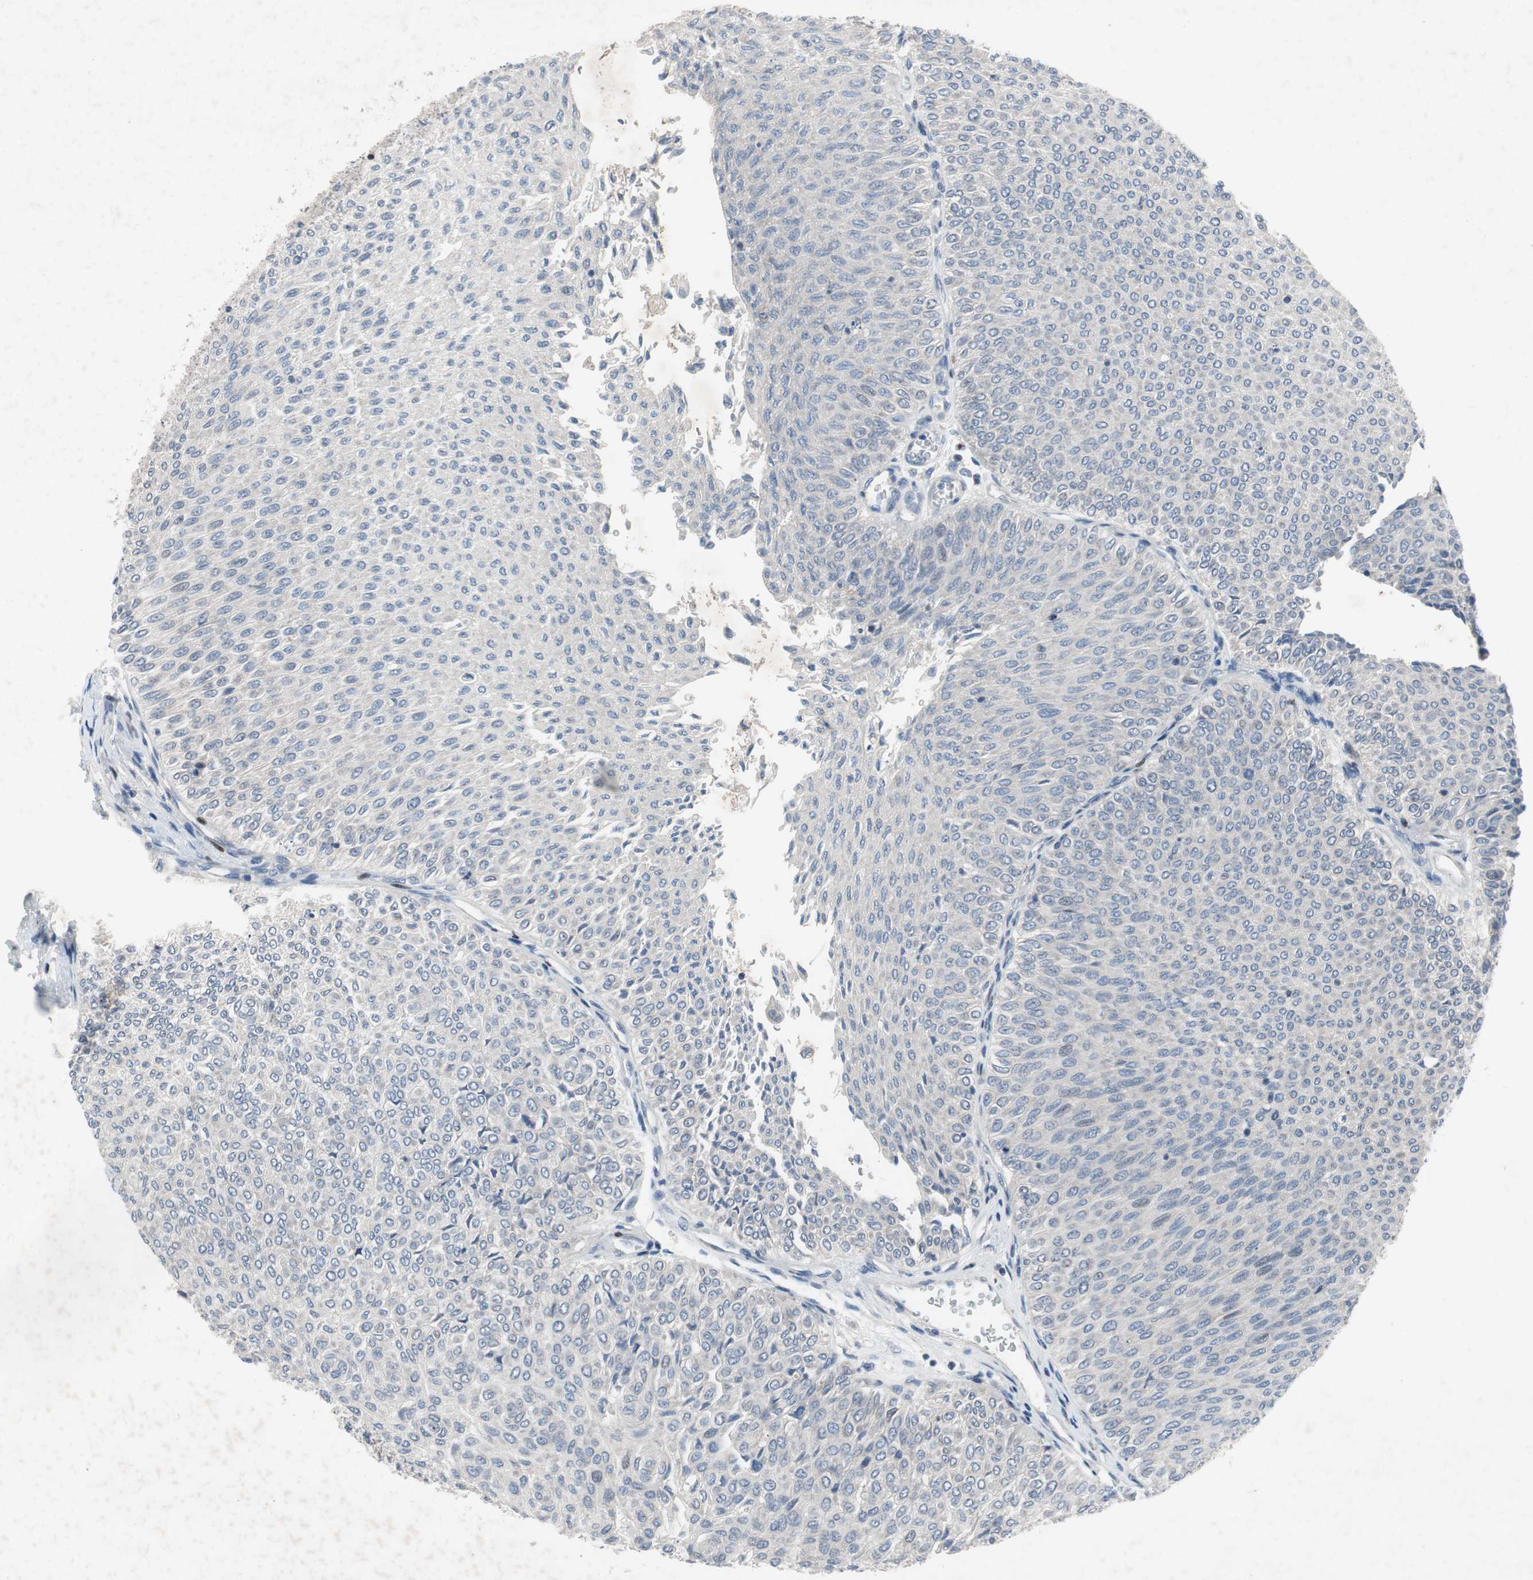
{"staining": {"intensity": "negative", "quantity": "none", "location": "none"}, "tissue": "urothelial cancer", "cell_type": "Tumor cells", "image_type": "cancer", "snomed": [{"axis": "morphology", "description": "Urothelial carcinoma, Low grade"}, {"axis": "topography", "description": "Urinary bladder"}], "caption": "Urothelial cancer was stained to show a protein in brown. There is no significant staining in tumor cells. The staining was performed using DAB to visualize the protein expression in brown, while the nuclei were stained in blue with hematoxylin (Magnification: 20x).", "gene": "MUTYH", "patient": {"sex": "male", "age": 78}}